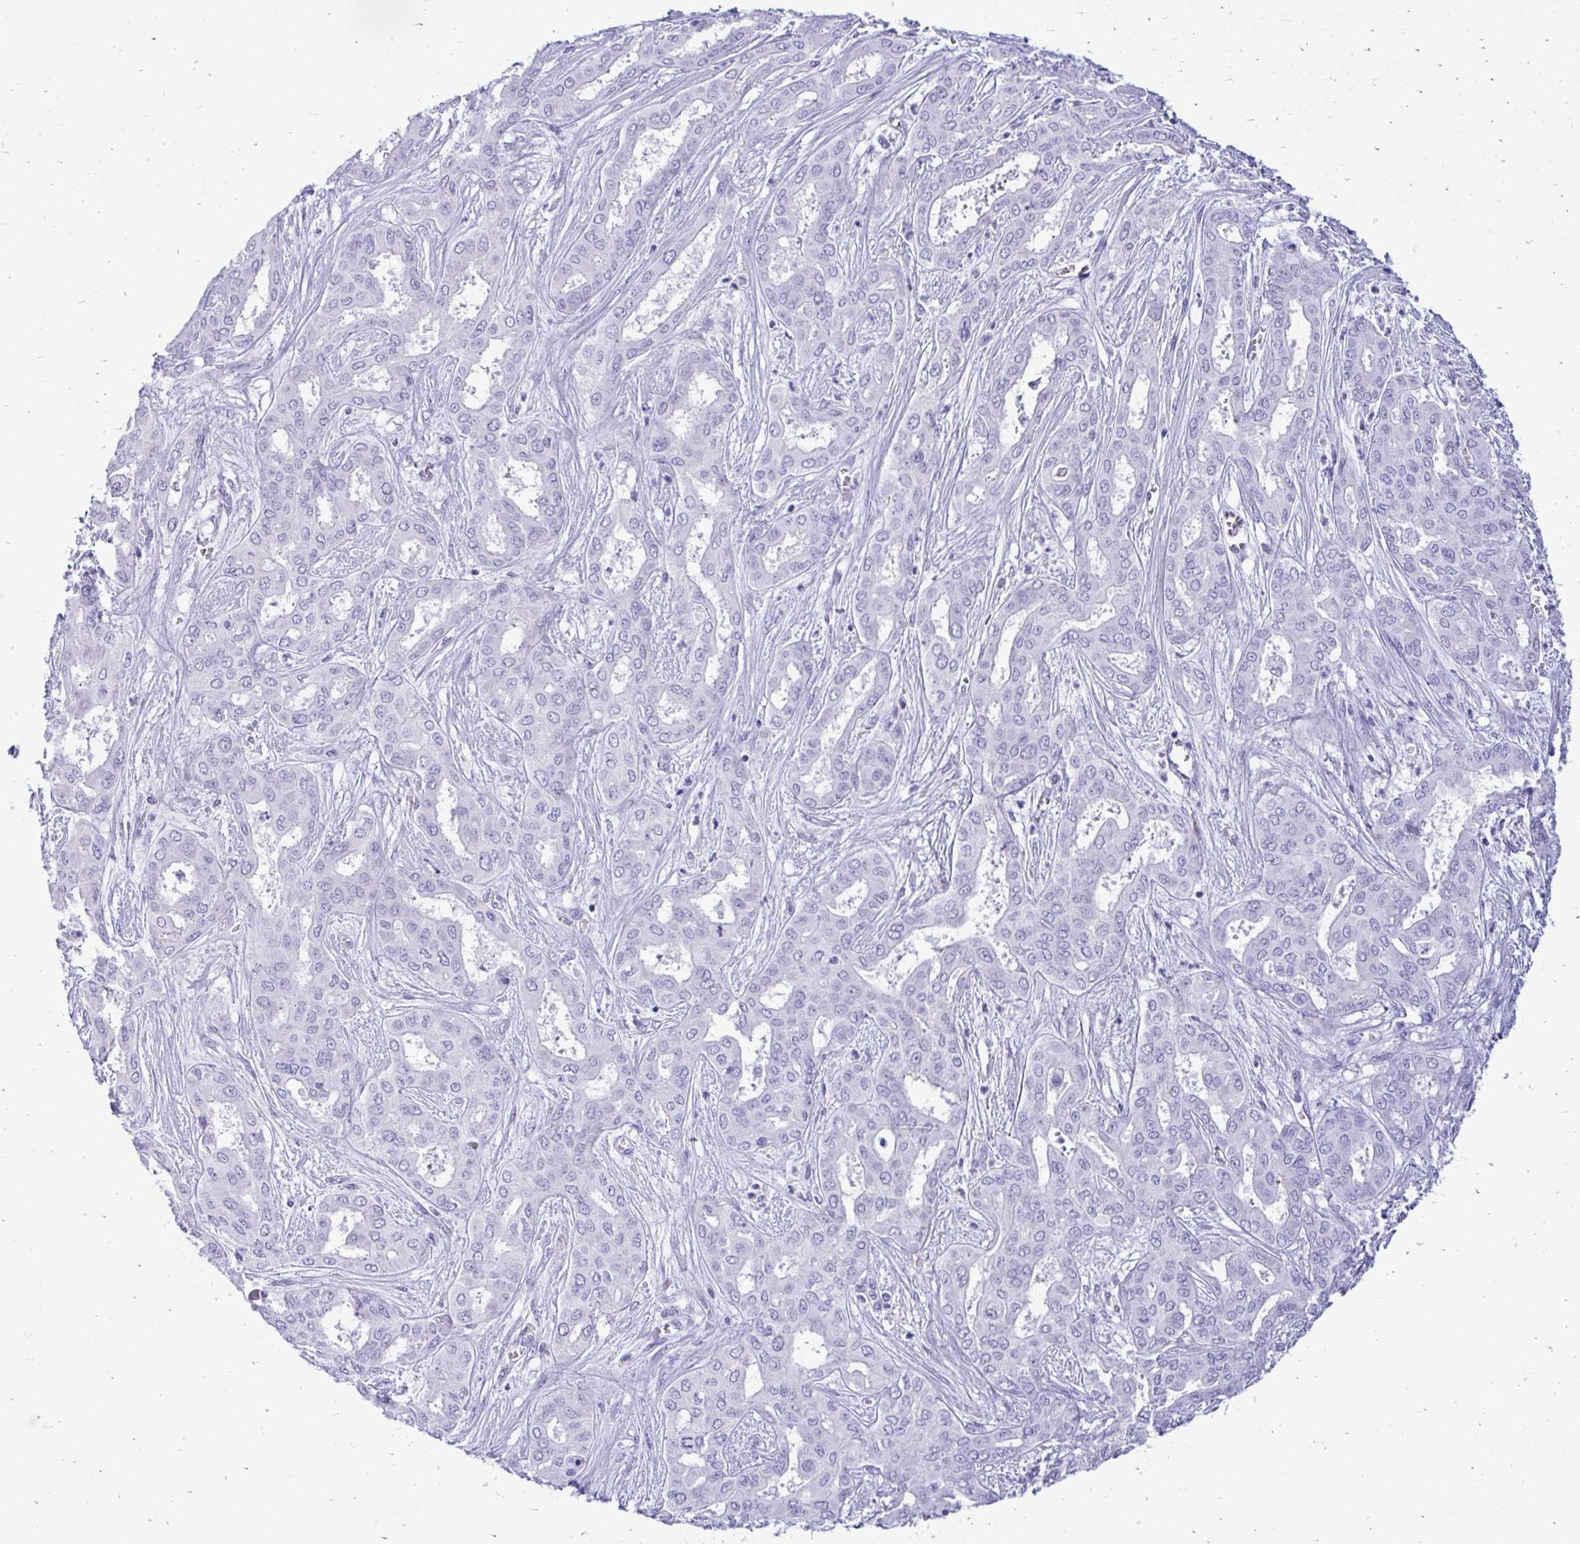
{"staining": {"intensity": "negative", "quantity": "none", "location": "none"}, "tissue": "liver cancer", "cell_type": "Tumor cells", "image_type": "cancer", "snomed": [{"axis": "morphology", "description": "Cholangiocarcinoma"}, {"axis": "topography", "description": "Liver"}], "caption": "IHC image of neoplastic tissue: human liver cholangiocarcinoma stained with DAB (3,3'-diaminobenzidine) reveals no significant protein positivity in tumor cells.", "gene": "ANKDD1B", "patient": {"sex": "female", "age": 64}}